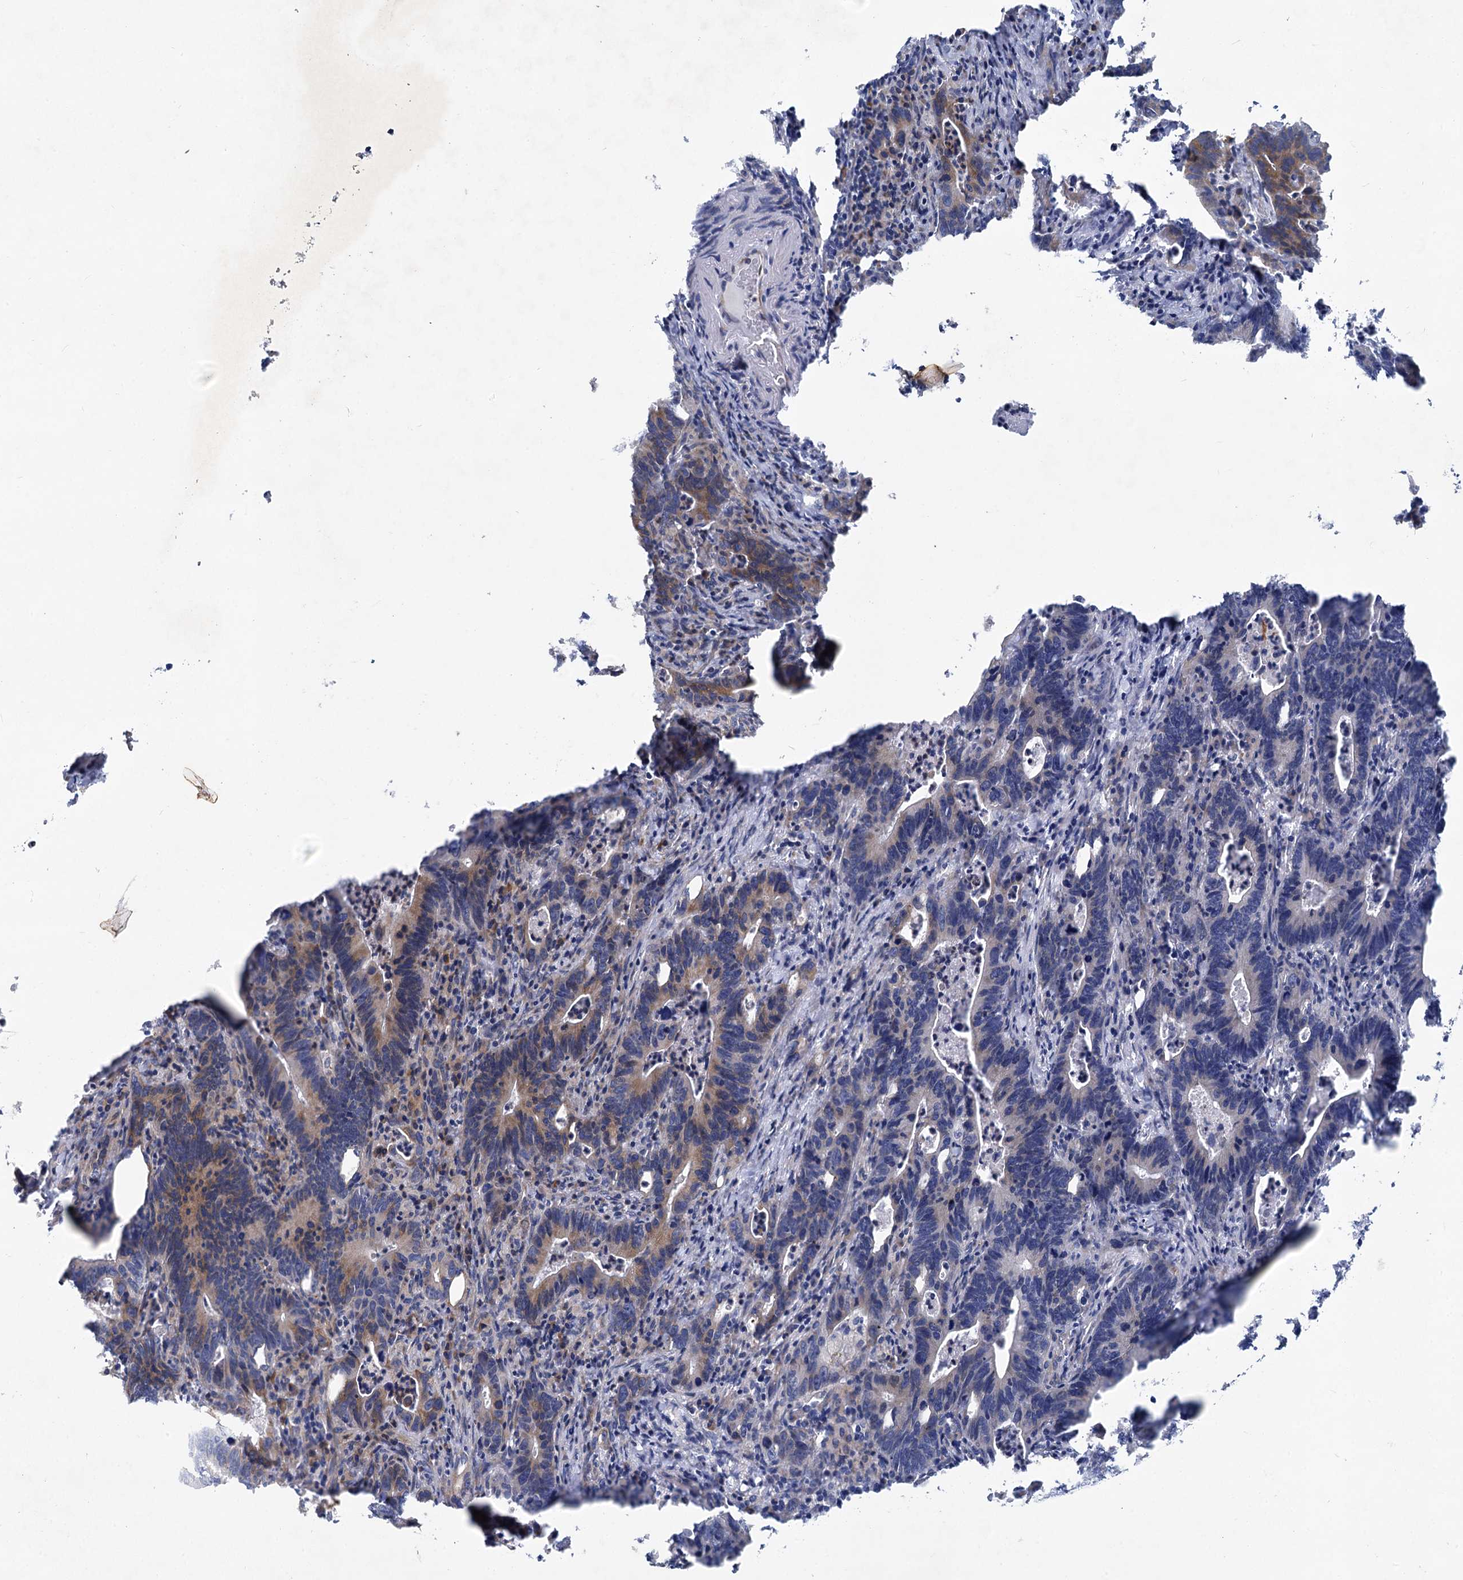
{"staining": {"intensity": "weak", "quantity": "<25%", "location": "cytoplasmic/membranous"}, "tissue": "colorectal cancer", "cell_type": "Tumor cells", "image_type": "cancer", "snomed": [{"axis": "morphology", "description": "Adenocarcinoma, NOS"}, {"axis": "topography", "description": "Colon"}], "caption": "There is no significant expression in tumor cells of colorectal adenocarcinoma. (DAB (3,3'-diaminobenzidine) IHC, high magnification).", "gene": "PRSS35", "patient": {"sex": "female", "age": 75}}